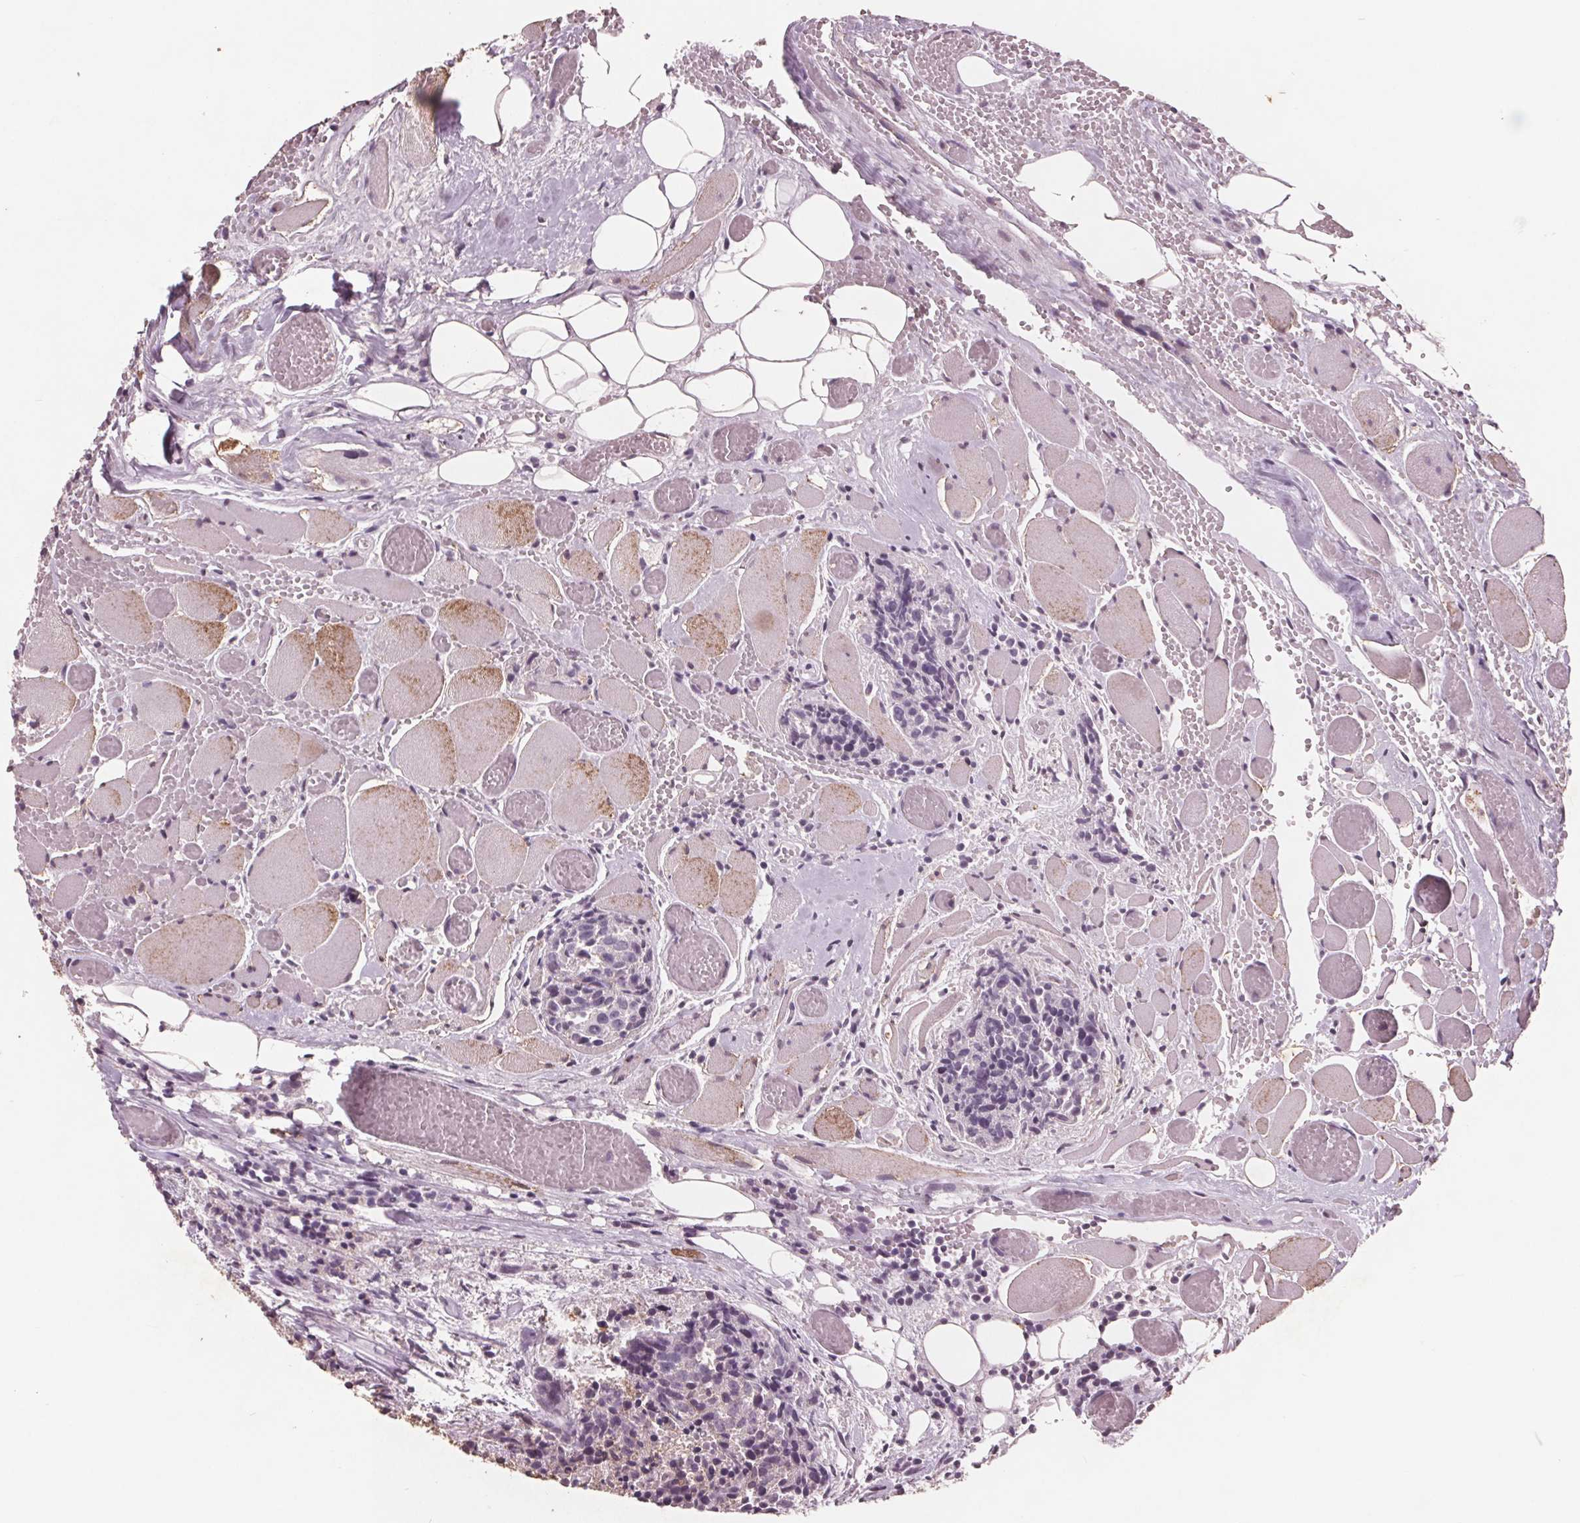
{"staining": {"intensity": "negative", "quantity": "none", "location": "none"}, "tissue": "head and neck cancer", "cell_type": "Tumor cells", "image_type": "cancer", "snomed": [{"axis": "morphology", "description": "Squamous cell carcinoma, NOS"}, {"axis": "topography", "description": "Oral tissue"}, {"axis": "topography", "description": "Head-Neck"}], "caption": "IHC histopathology image of neoplastic tissue: squamous cell carcinoma (head and neck) stained with DAB (3,3'-diaminobenzidine) demonstrates no significant protein staining in tumor cells.", "gene": "PTPN14", "patient": {"sex": "male", "age": 64}}